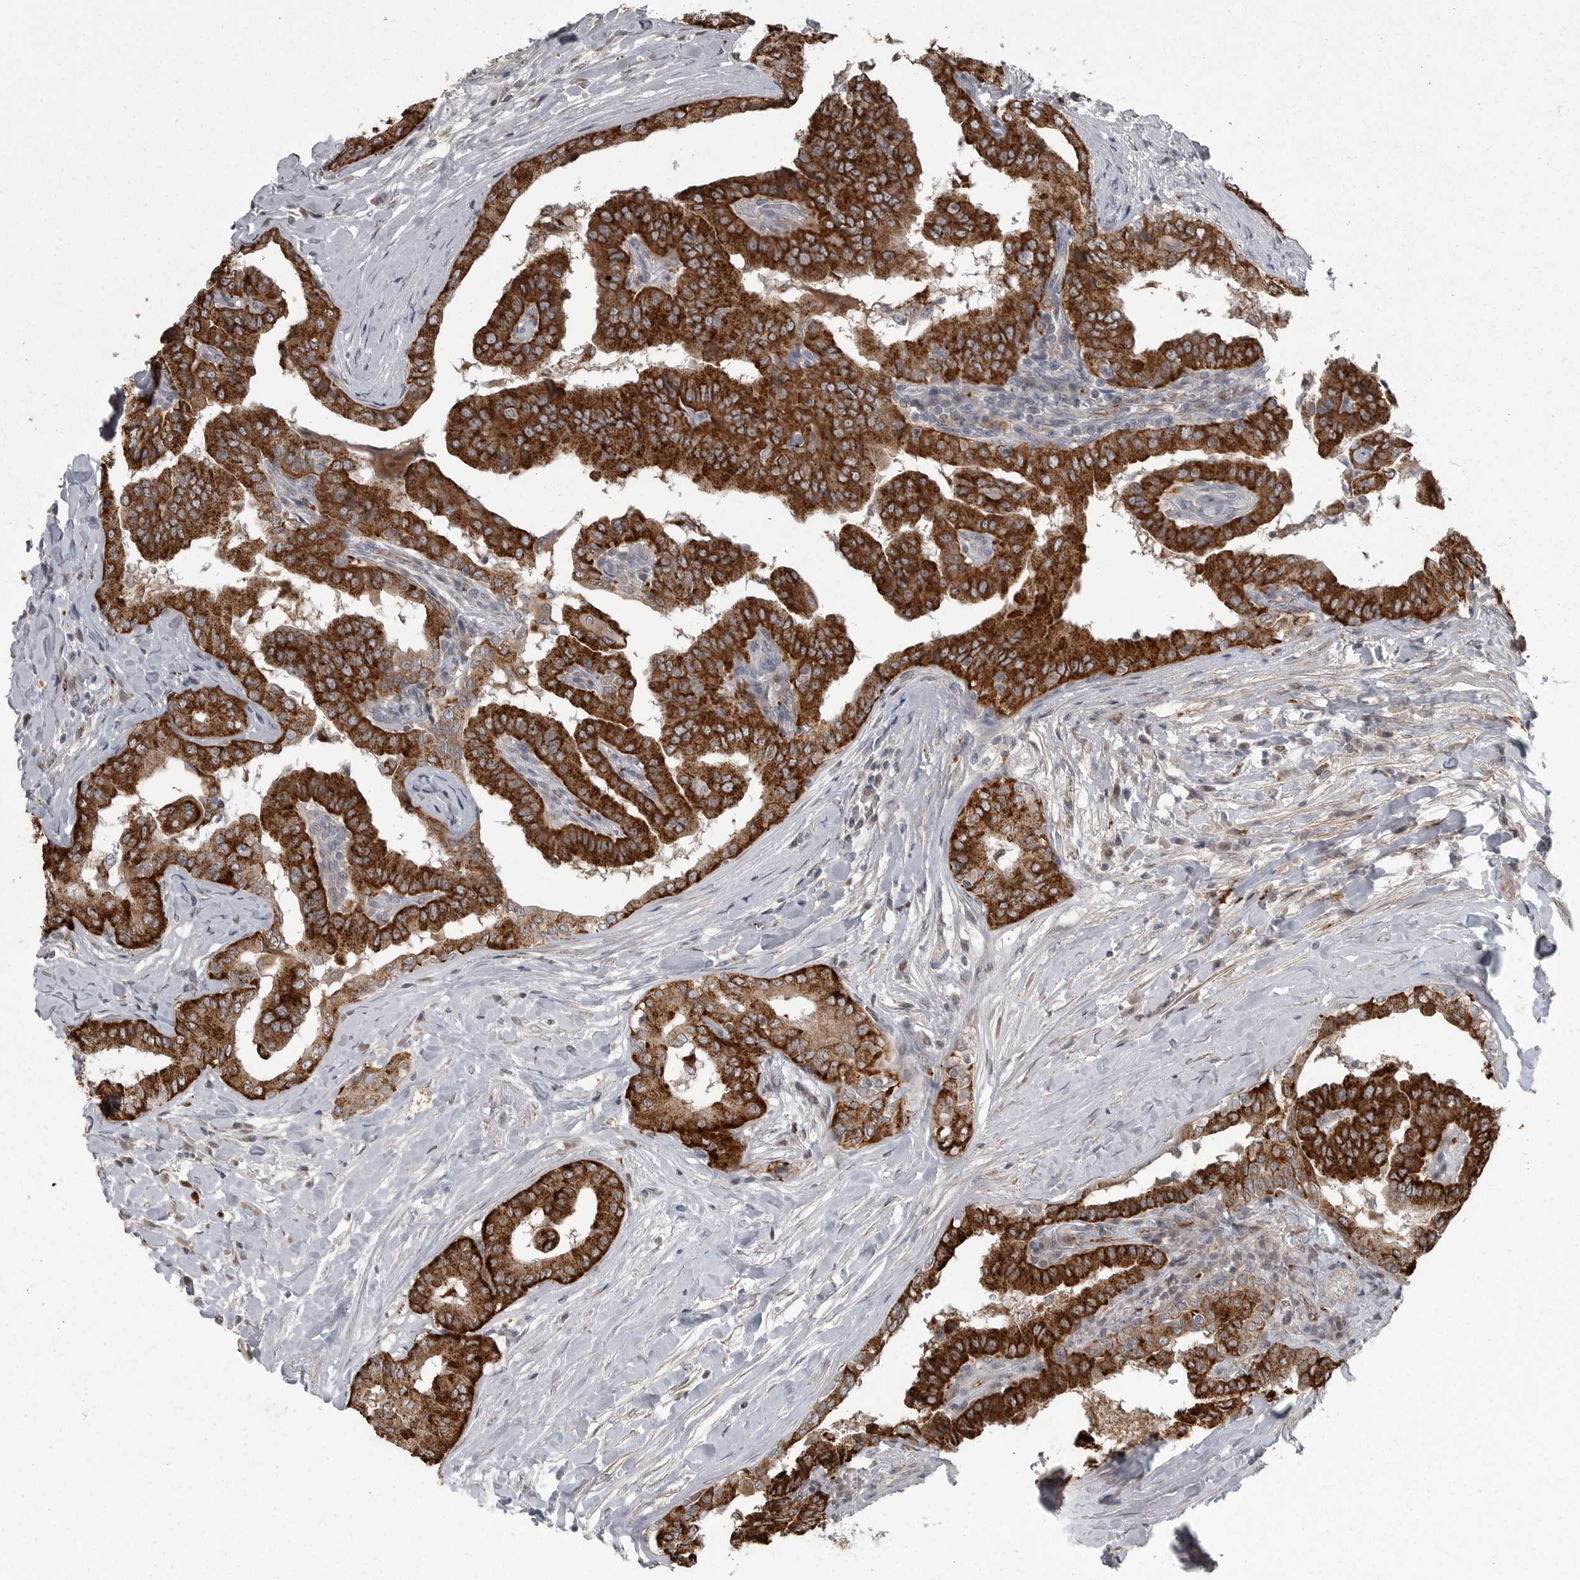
{"staining": {"intensity": "strong", "quantity": ">75%", "location": "cytoplasmic/membranous"}, "tissue": "thyroid cancer", "cell_type": "Tumor cells", "image_type": "cancer", "snomed": [{"axis": "morphology", "description": "Papillary adenocarcinoma, NOS"}, {"axis": "topography", "description": "Thyroid gland"}], "caption": "Thyroid cancer stained with DAB (3,3'-diaminobenzidine) IHC shows high levels of strong cytoplasmic/membranous positivity in about >75% of tumor cells. The staining was performed using DAB (3,3'-diaminobenzidine), with brown indicating positive protein expression. Nuclei are stained blue with hematoxylin.", "gene": "PPP1R9A", "patient": {"sex": "male", "age": 33}}